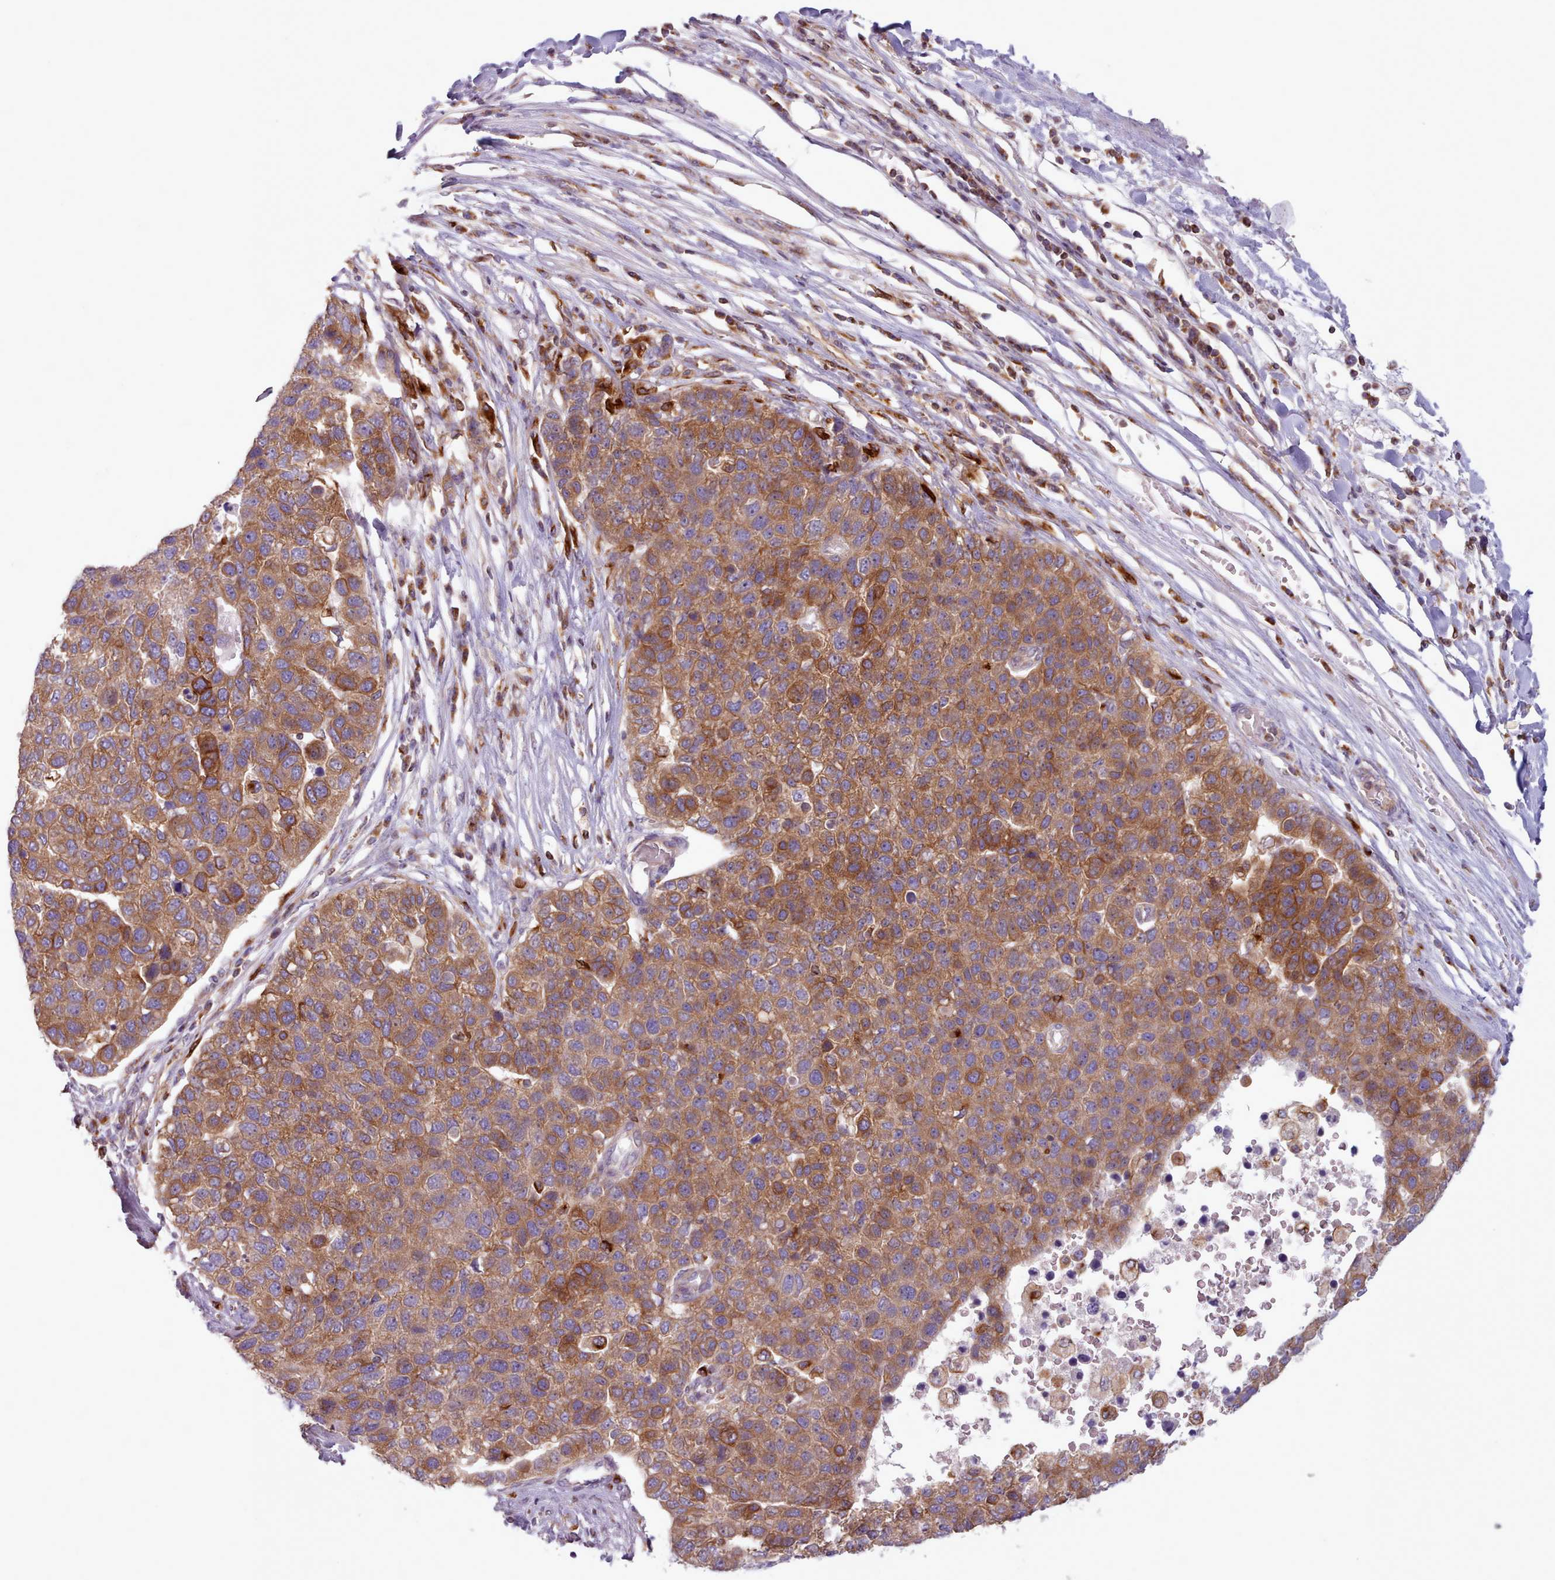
{"staining": {"intensity": "moderate", "quantity": ">75%", "location": "cytoplasmic/membranous"}, "tissue": "pancreatic cancer", "cell_type": "Tumor cells", "image_type": "cancer", "snomed": [{"axis": "morphology", "description": "Adenocarcinoma, NOS"}, {"axis": "topography", "description": "Pancreas"}], "caption": "High-magnification brightfield microscopy of adenocarcinoma (pancreatic) stained with DAB (brown) and counterstained with hematoxylin (blue). tumor cells exhibit moderate cytoplasmic/membranous positivity is seen in about>75% of cells.", "gene": "CRYBG1", "patient": {"sex": "female", "age": 61}}